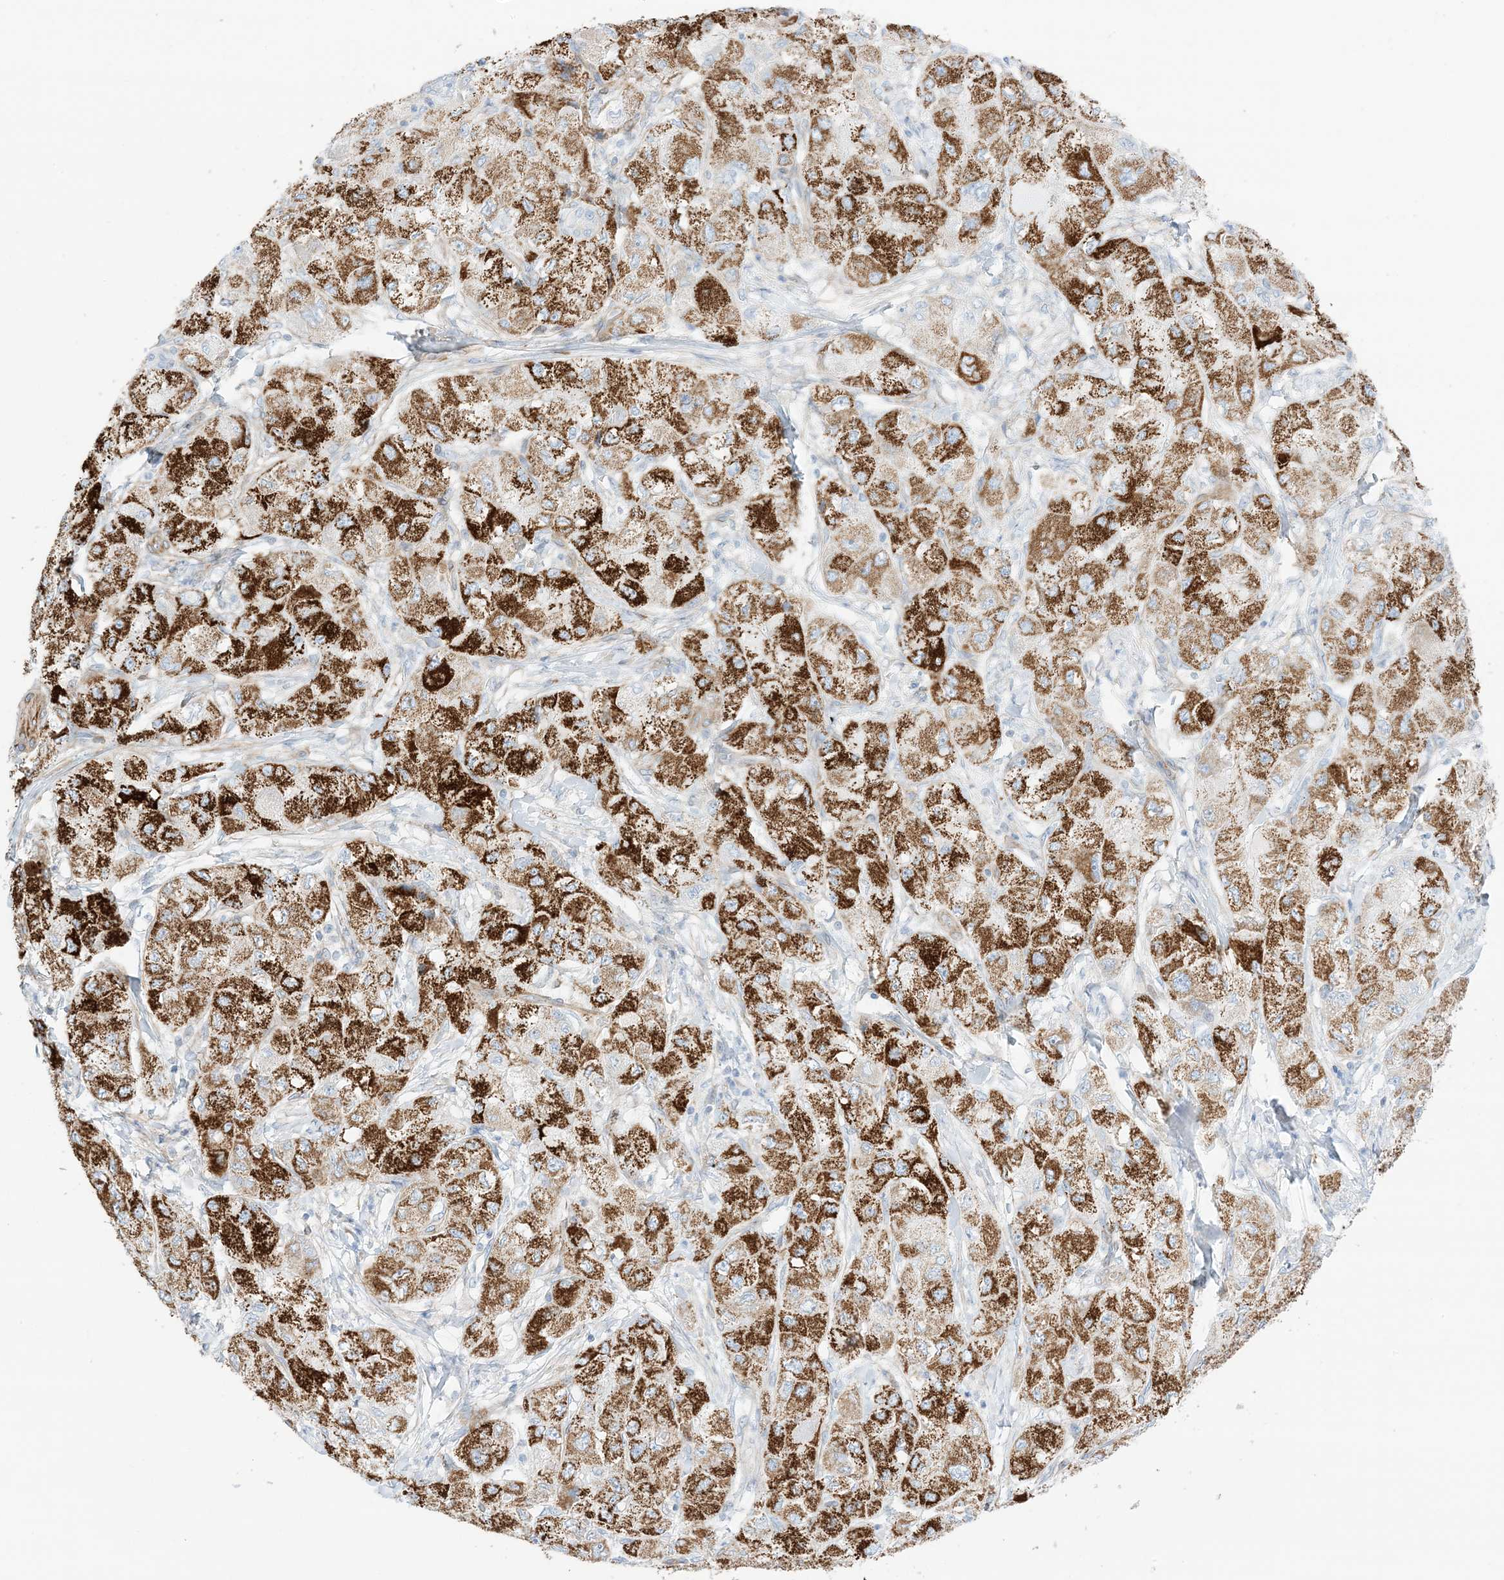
{"staining": {"intensity": "strong", "quantity": ">75%", "location": "cytoplasmic/membranous"}, "tissue": "liver cancer", "cell_type": "Tumor cells", "image_type": "cancer", "snomed": [{"axis": "morphology", "description": "Carcinoma, Hepatocellular, NOS"}, {"axis": "topography", "description": "Liver"}], "caption": "IHC photomicrograph of neoplastic tissue: human liver cancer stained using IHC displays high levels of strong protein expression localized specifically in the cytoplasmic/membranous of tumor cells, appearing as a cytoplasmic/membranous brown color.", "gene": "PID1", "patient": {"sex": "male", "age": 80}}